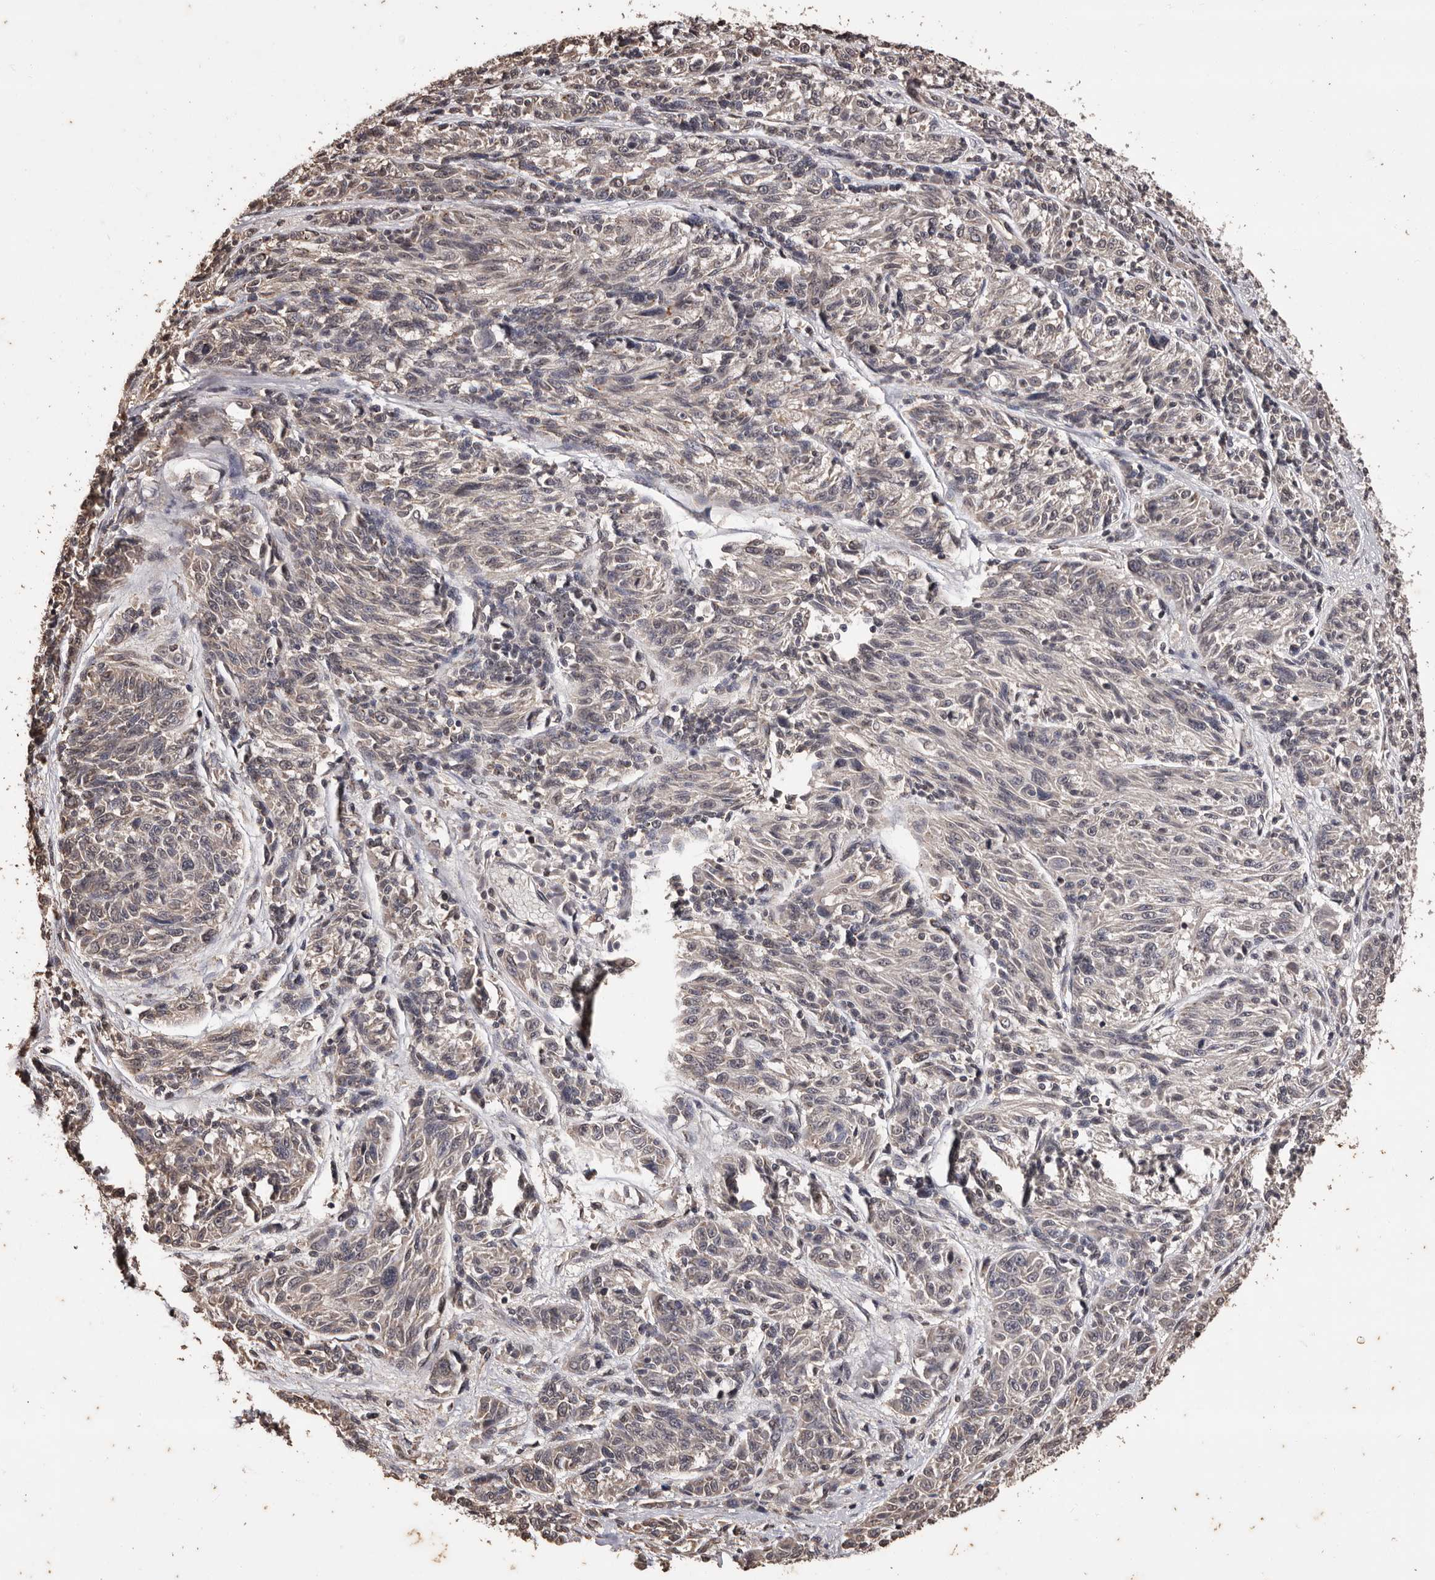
{"staining": {"intensity": "weak", "quantity": "<25%", "location": "cytoplasmic/membranous"}, "tissue": "melanoma", "cell_type": "Tumor cells", "image_type": "cancer", "snomed": [{"axis": "morphology", "description": "Malignant melanoma, NOS"}, {"axis": "topography", "description": "Skin"}], "caption": "Protein analysis of melanoma exhibits no significant expression in tumor cells.", "gene": "NAV1", "patient": {"sex": "male", "age": 53}}